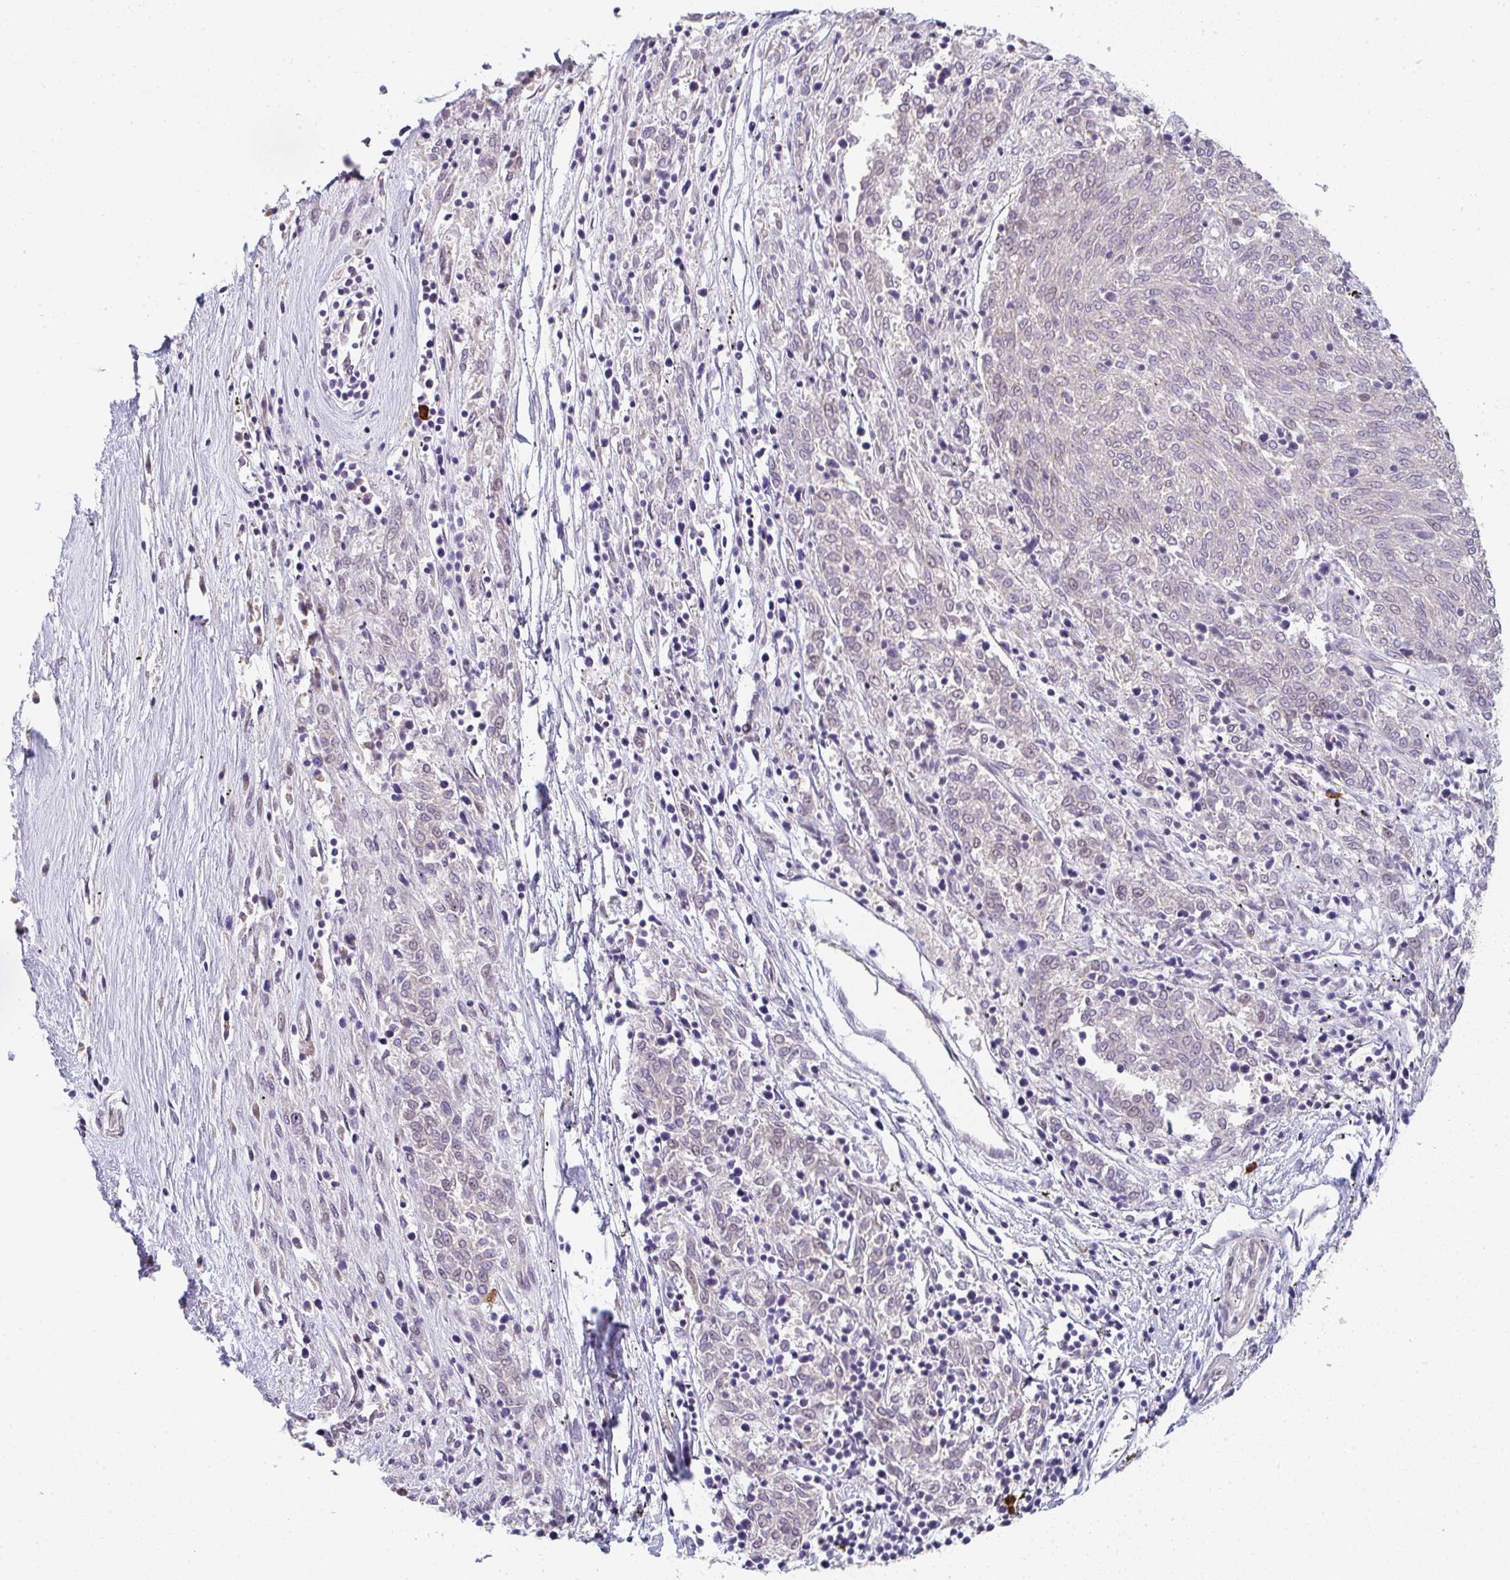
{"staining": {"intensity": "weak", "quantity": "<25%", "location": "nuclear"}, "tissue": "melanoma", "cell_type": "Tumor cells", "image_type": "cancer", "snomed": [{"axis": "morphology", "description": "Malignant melanoma, NOS"}, {"axis": "topography", "description": "Skin"}], "caption": "The photomicrograph demonstrates no significant positivity in tumor cells of melanoma.", "gene": "TNFRSF10A", "patient": {"sex": "female", "age": 72}}